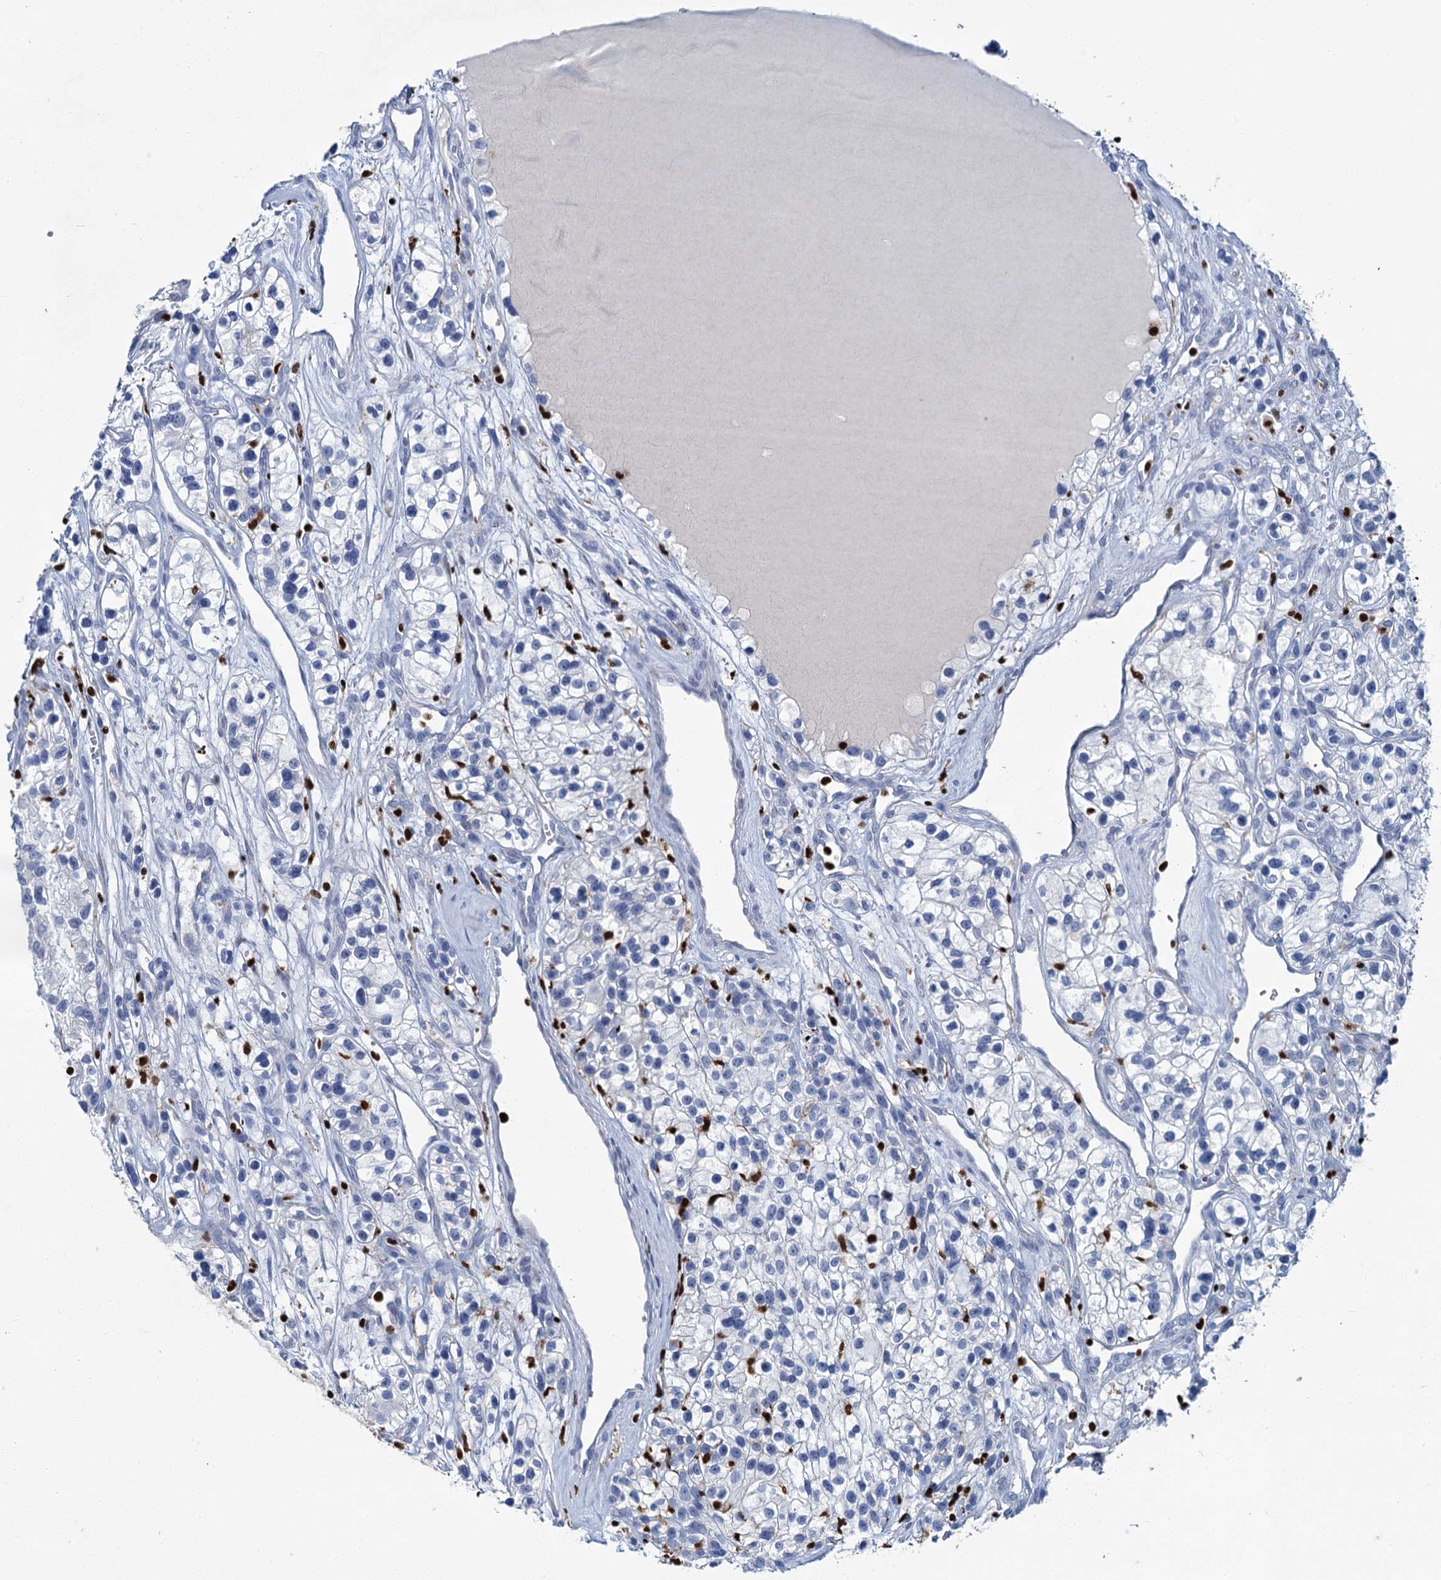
{"staining": {"intensity": "negative", "quantity": "none", "location": "none"}, "tissue": "renal cancer", "cell_type": "Tumor cells", "image_type": "cancer", "snomed": [{"axis": "morphology", "description": "Adenocarcinoma, NOS"}, {"axis": "topography", "description": "Kidney"}], "caption": "Photomicrograph shows no significant protein positivity in tumor cells of renal adenocarcinoma.", "gene": "CELF2", "patient": {"sex": "female", "age": 57}}